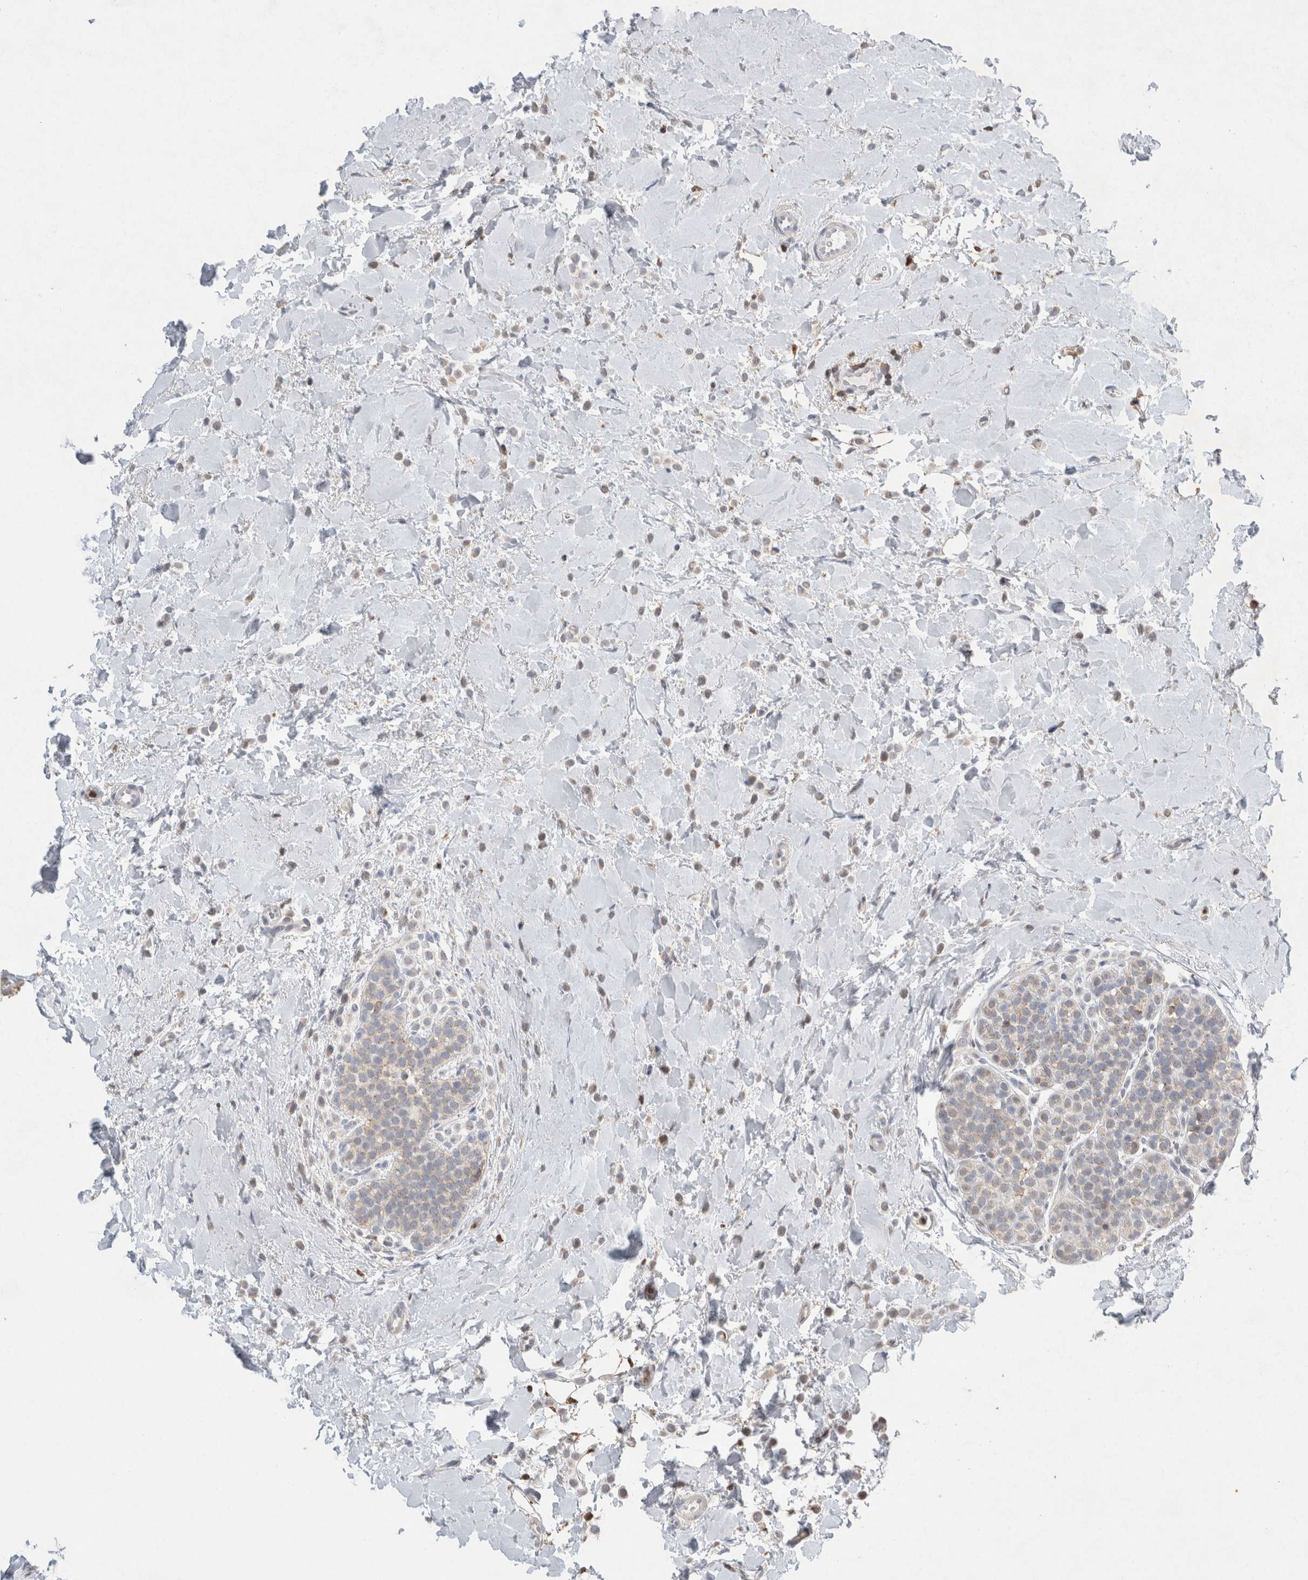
{"staining": {"intensity": "weak", "quantity": "25%-75%", "location": "cytoplasmic/membranous"}, "tissue": "breast cancer", "cell_type": "Tumor cells", "image_type": "cancer", "snomed": [{"axis": "morphology", "description": "Normal tissue, NOS"}, {"axis": "morphology", "description": "Lobular carcinoma"}, {"axis": "topography", "description": "Breast"}], "caption": "Immunohistochemistry (IHC) (DAB (3,3'-diaminobenzidine)) staining of breast lobular carcinoma shows weak cytoplasmic/membranous protein staining in about 25%-75% of tumor cells.", "gene": "AGMAT", "patient": {"sex": "female", "age": 50}}